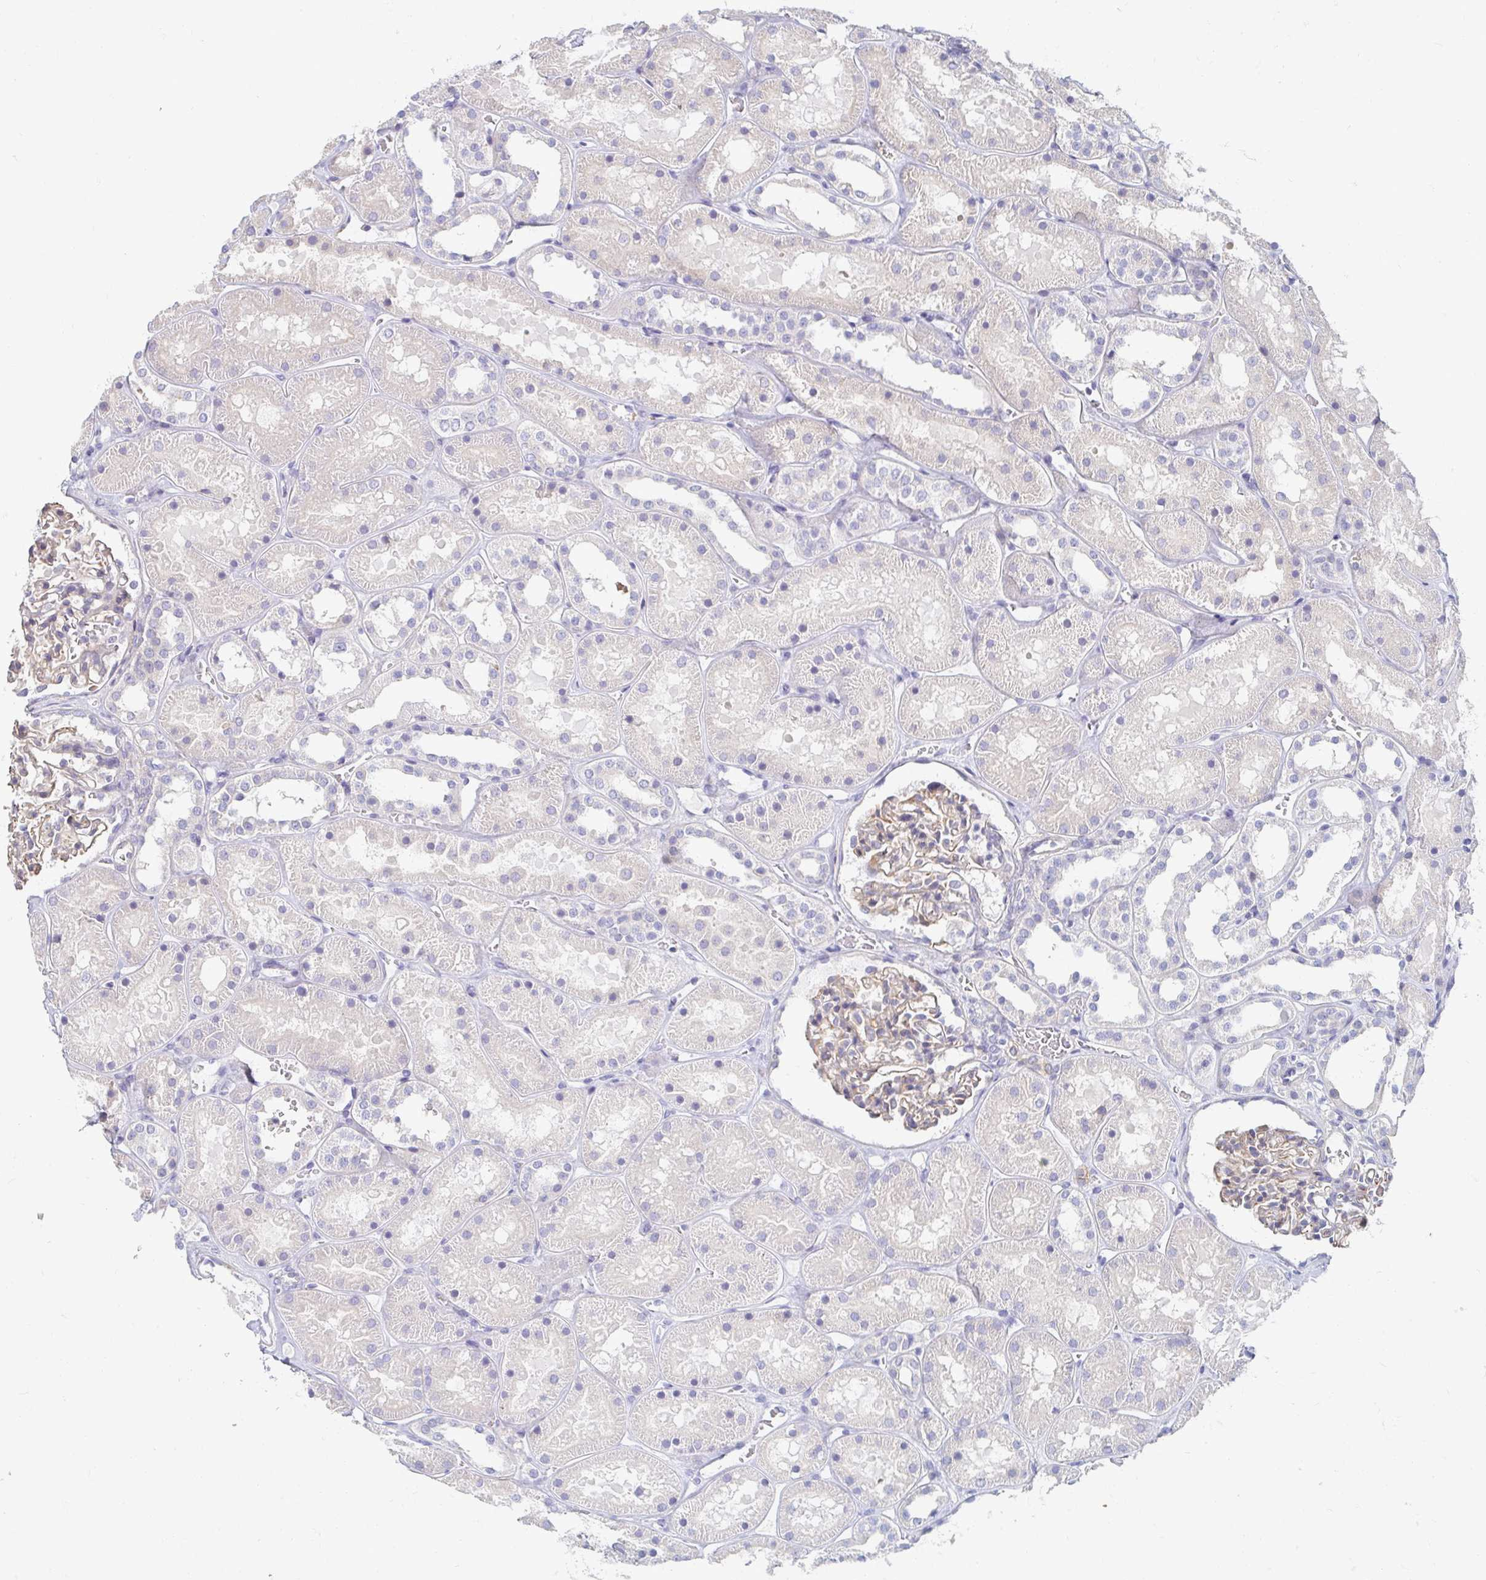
{"staining": {"intensity": "weak", "quantity": "25%-75%", "location": "cytoplasmic/membranous"}, "tissue": "kidney", "cell_type": "Cells in glomeruli", "image_type": "normal", "snomed": [{"axis": "morphology", "description": "Normal tissue, NOS"}, {"axis": "topography", "description": "Kidney"}], "caption": "This histopathology image exhibits benign kidney stained with immunohistochemistry to label a protein in brown. The cytoplasmic/membranous of cells in glomeruli show weak positivity for the protein. Nuclei are counter-stained blue.", "gene": "MYLK2", "patient": {"sex": "female", "age": 41}}